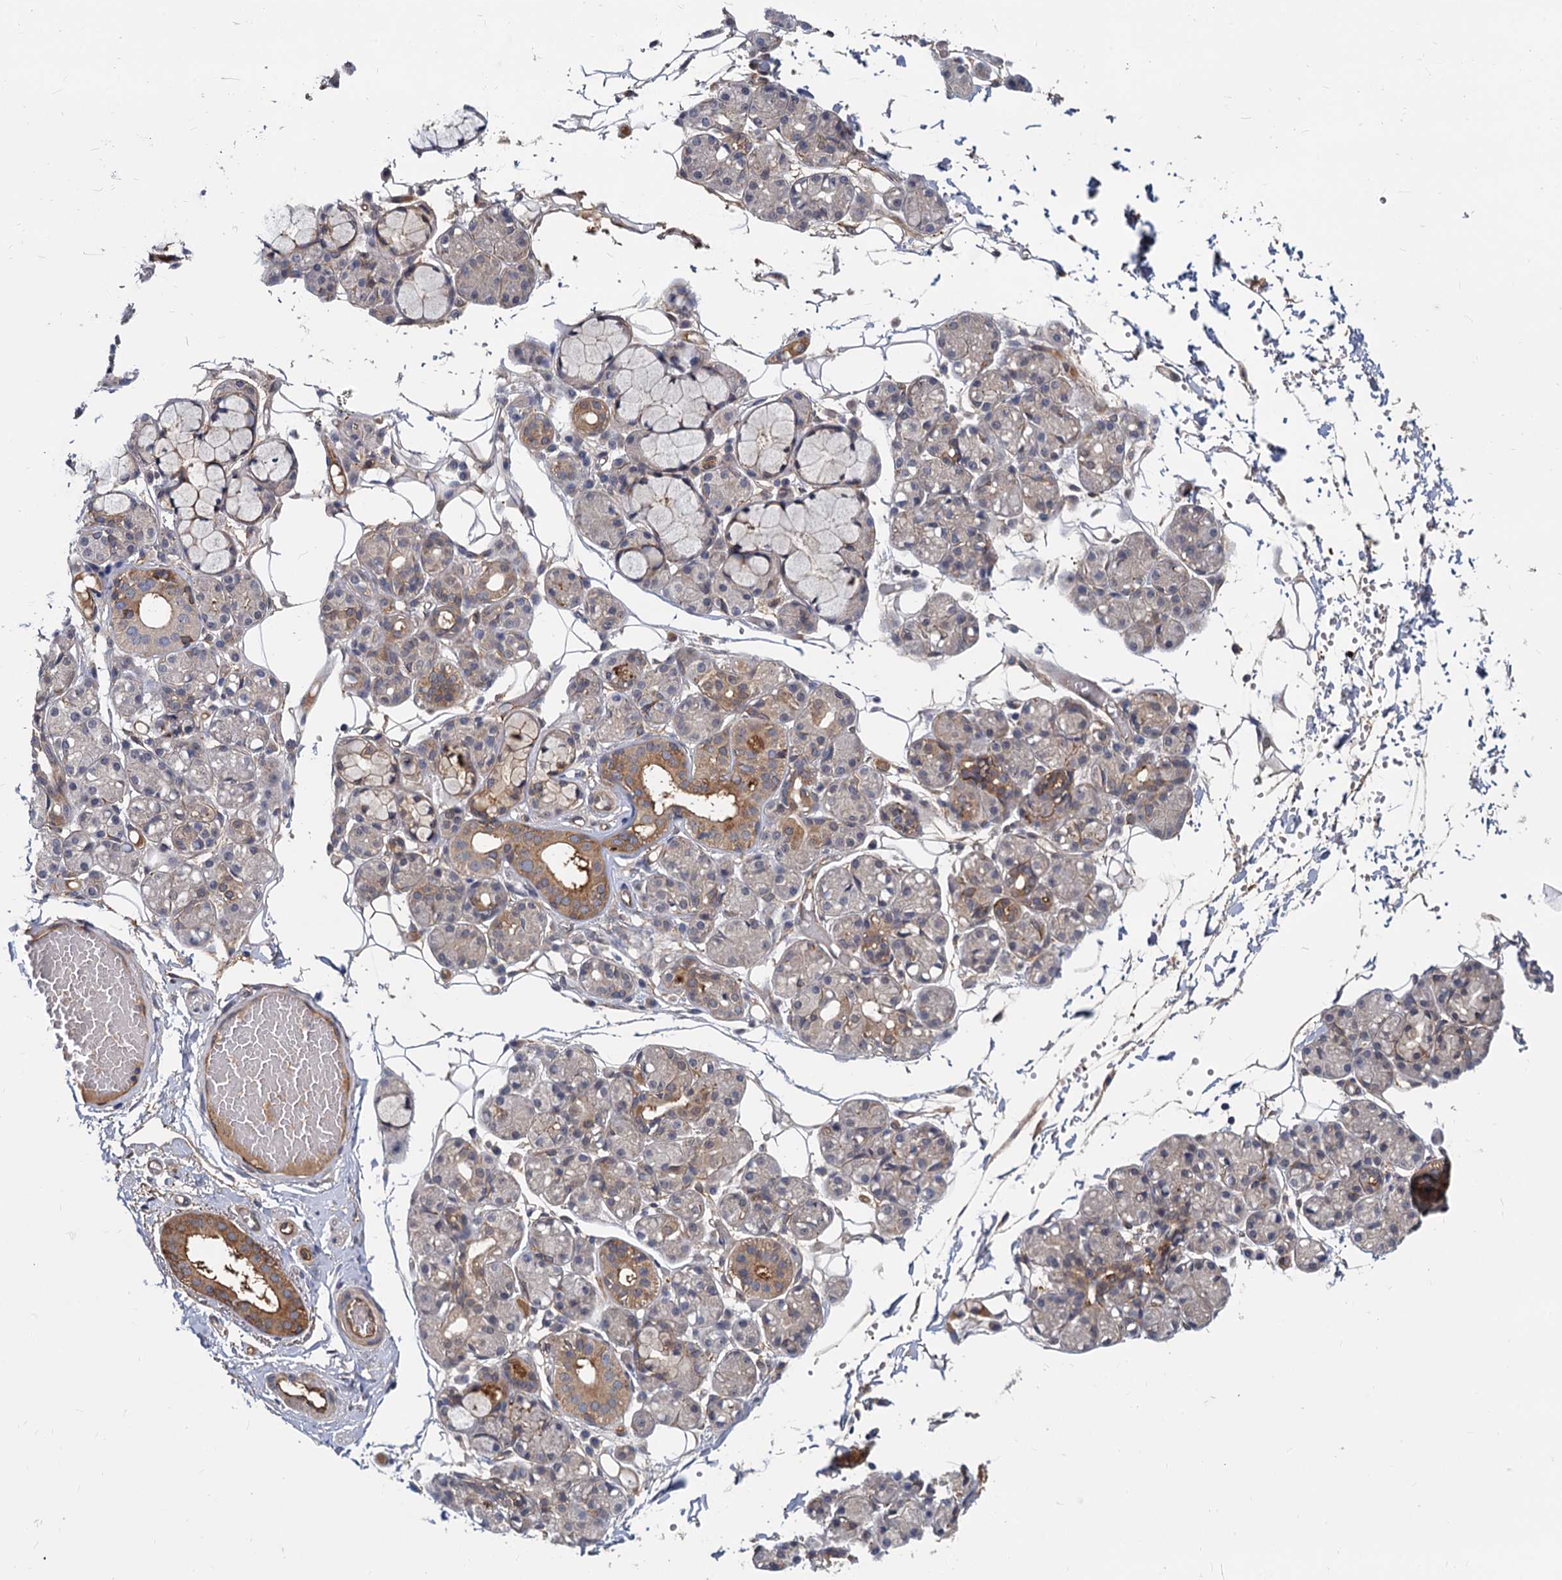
{"staining": {"intensity": "moderate", "quantity": "<25%", "location": "cytoplasmic/membranous"}, "tissue": "salivary gland", "cell_type": "Glandular cells", "image_type": "normal", "snomed": [{"axis": "morphology", "description": "Normal tissue, NOS"}, {"axis": "topography", "description": "Salivary gland"}], "caption": "A low amount of moderate cytoplasmic/membranous staining is present in approximately <25% of glandular cells in unremarkable salivary gland. (Brightfield microscopy of DAB IHC at high magnification).", "gene": "SNX15", "patient": {"sex": "male", "age": 63}}